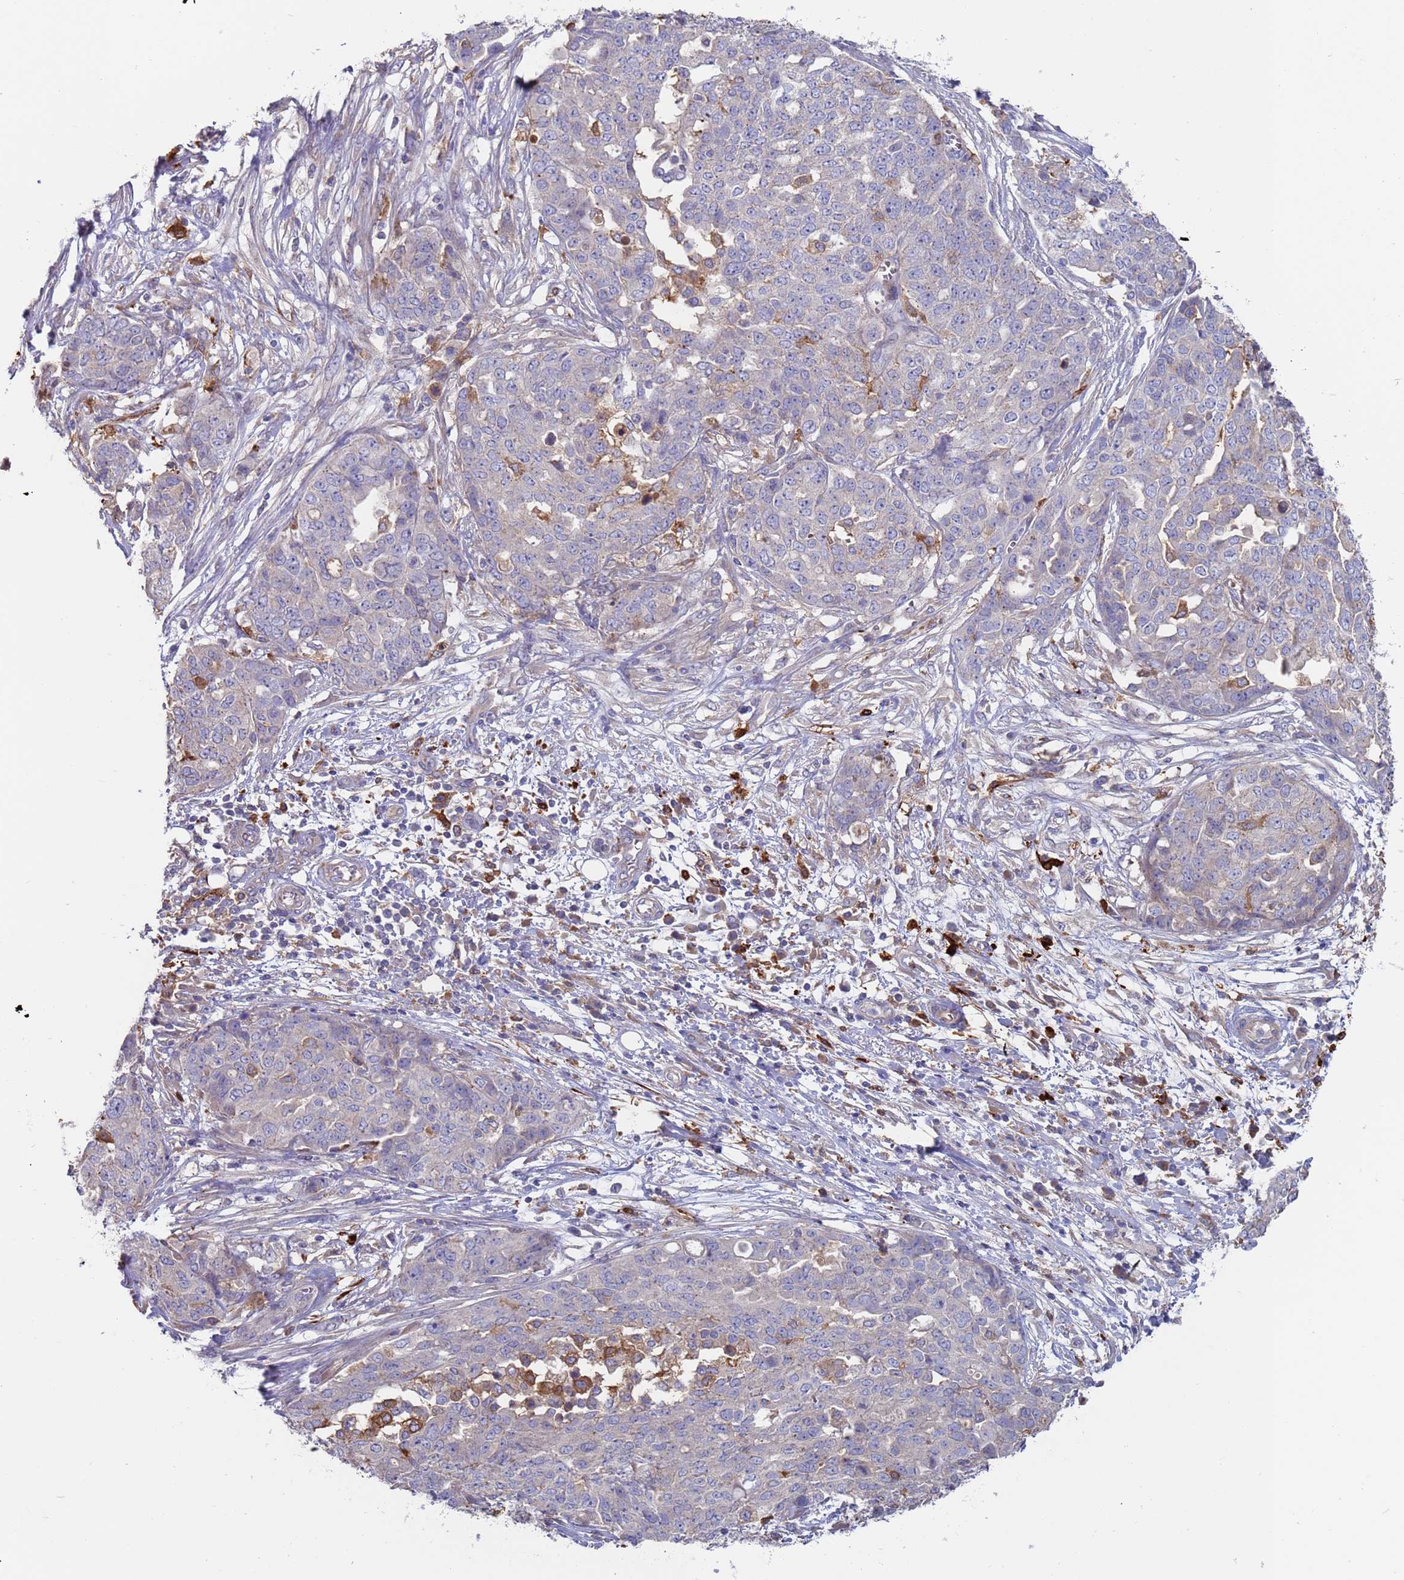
{"staining": {"intensity": "negative", "quantity": "none", "location": "none"}, "tissue": "ovarian cancer", "cell_type": "Tumor cells", "image_type": "cancer", "snomed": [{"axis": "morphology", "description": "Cystadenocarcinoma, serous, NOS"}, {"axis": "topography", "description": "Soft tissue"}, {"axis": "topography", "description": "Ovary"}], "caption": "The IHC micrograph has no significant expression in tumor cells of ovarian cancer tissue. The staining was performed using DAB to visualize the protein expression in brown, while the nuclei were stained in blue with hematoxylin (Magnification: 20x).", "gene": "MALRD1", "patient": {"sex": "female", "age": 57}}